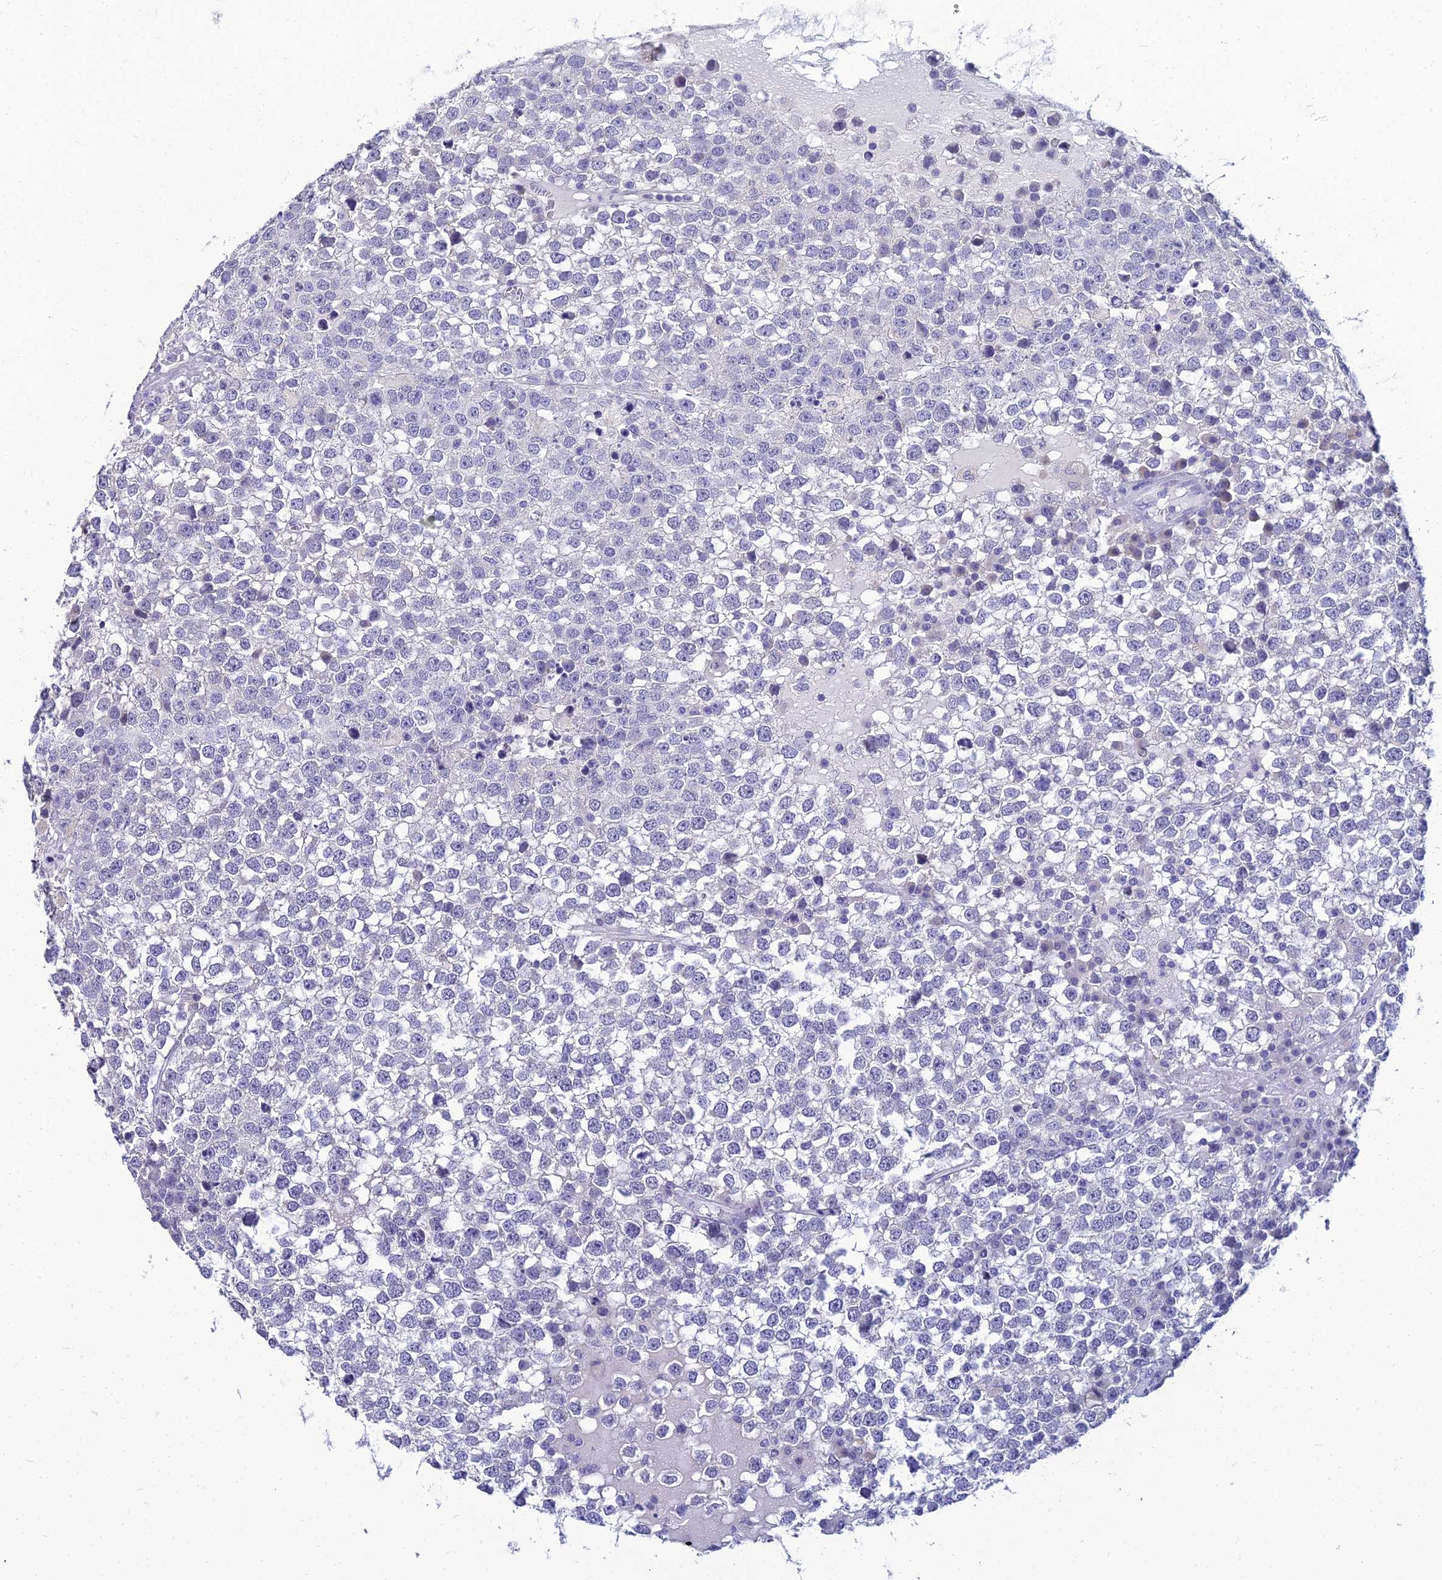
{"staining": {"intensity": "negative", "quantity": "none", "location": "none"}, "tissue": "testis cancer", "cell_type": "Tumor cells", "image_type": "cancer", "snomed": [{"axis": "morphology", "description": "Seminoma, NOS"}, {"axis": "topography", "description": "Testis"}], "caption": "Human seminoma (testis) stained for a protein using immunohistochemistry shows no staining in tumor cells.", "gene": "NPY", "patient": {"sex": "male", "age": 65}}